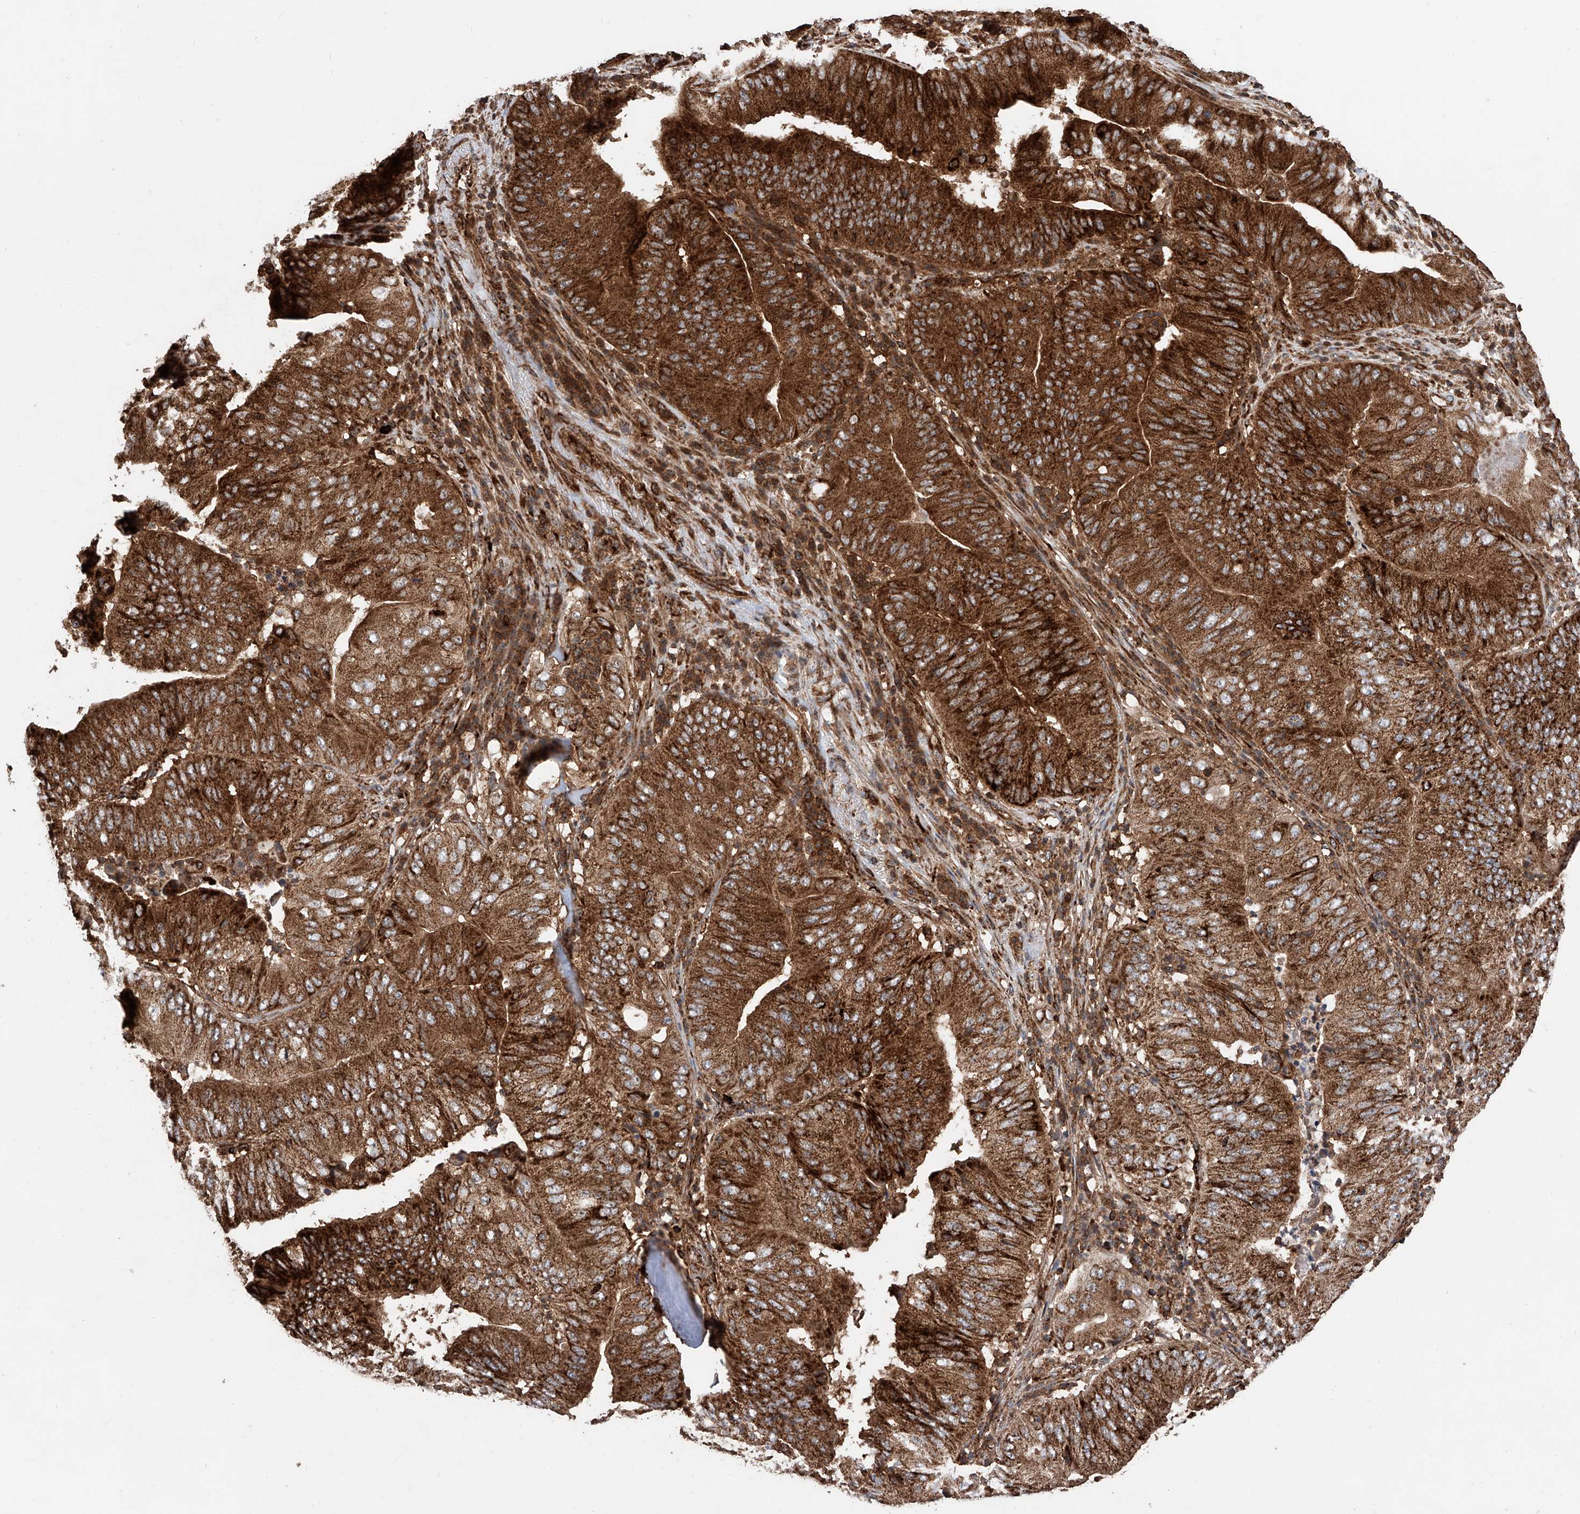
{"staining": {"intensity": "strong", "quantity": ">75%", "location": "cytoplasmic/membranous"}, "tissue": "pancreatic cancer", "cell_type": "Tumor cells", "image_type": "cancer", "snomed": [{"axis": "morphology", "description": "Adenocarcinoma, NOS"}, {"axis": "topography", "description": "Pancreas"}], "caption": "There is high levels of strong cytoplasmic/membranous staining in tumor cells of pancreatic cancer, as demonstrated by immunohistochemical staining (brown color).", "gene": "PISD", "patient": {"sex": "female", "age": 77}}